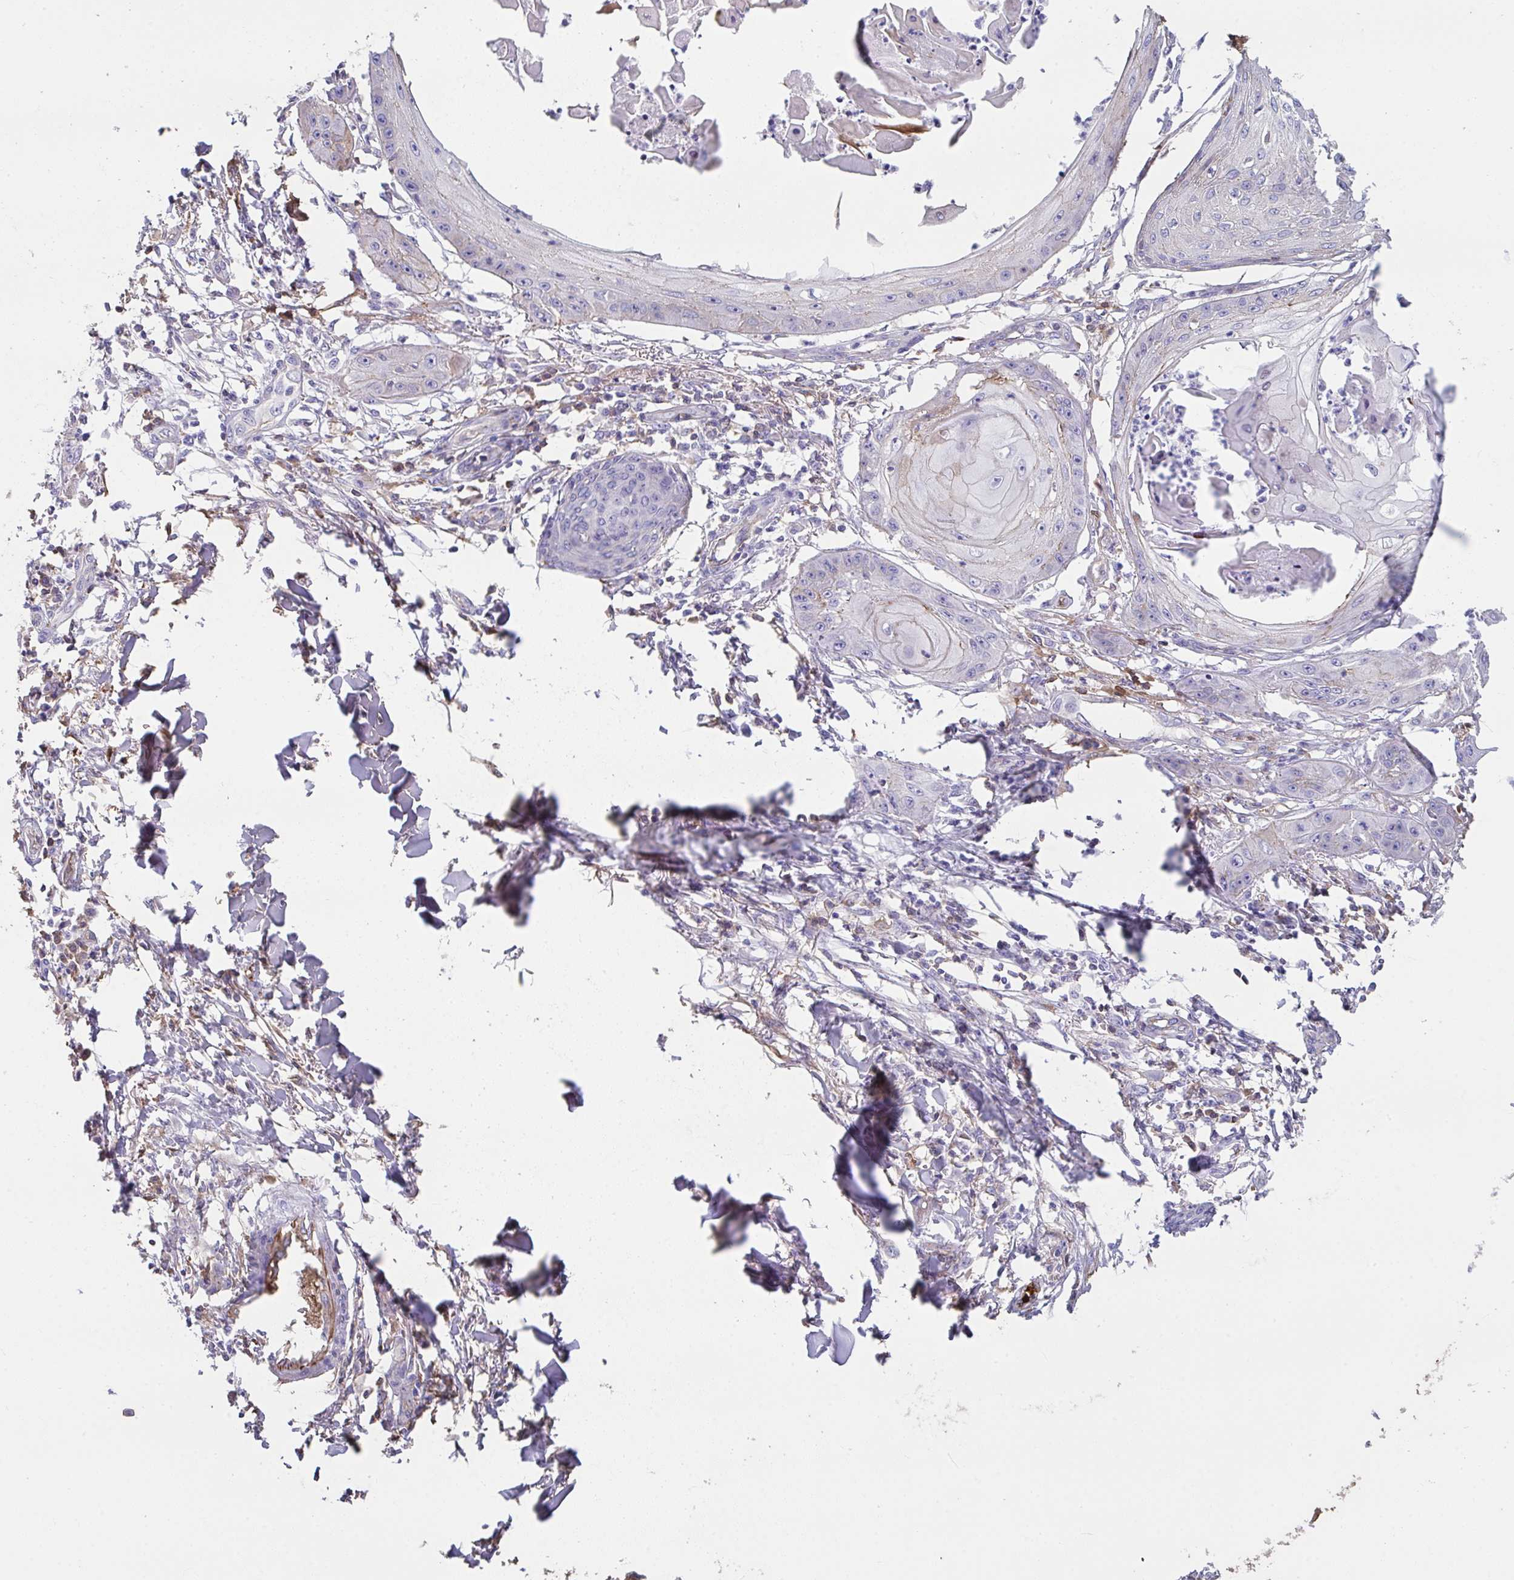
{"staining": {"intensity": "weak", "quantity": "<25%", "location": "cytoplasmic/membranous"}, "tissue": "skin cancer", "cell_type": "Tumor cells", "image_type": "cancer", "snomed": [{"axis": "morphology", "description": "Squamous cell carcinoma, NOS"}, {"axis": "topography", "description": "Skin"}], "caption": "A high-resolution image shows IHC staining of squamous cell carcinoma (skin), which shows no significant expression in tumor cells.", "gene": "ZNF813", "patient": {"sex": "male", "age": 70}}